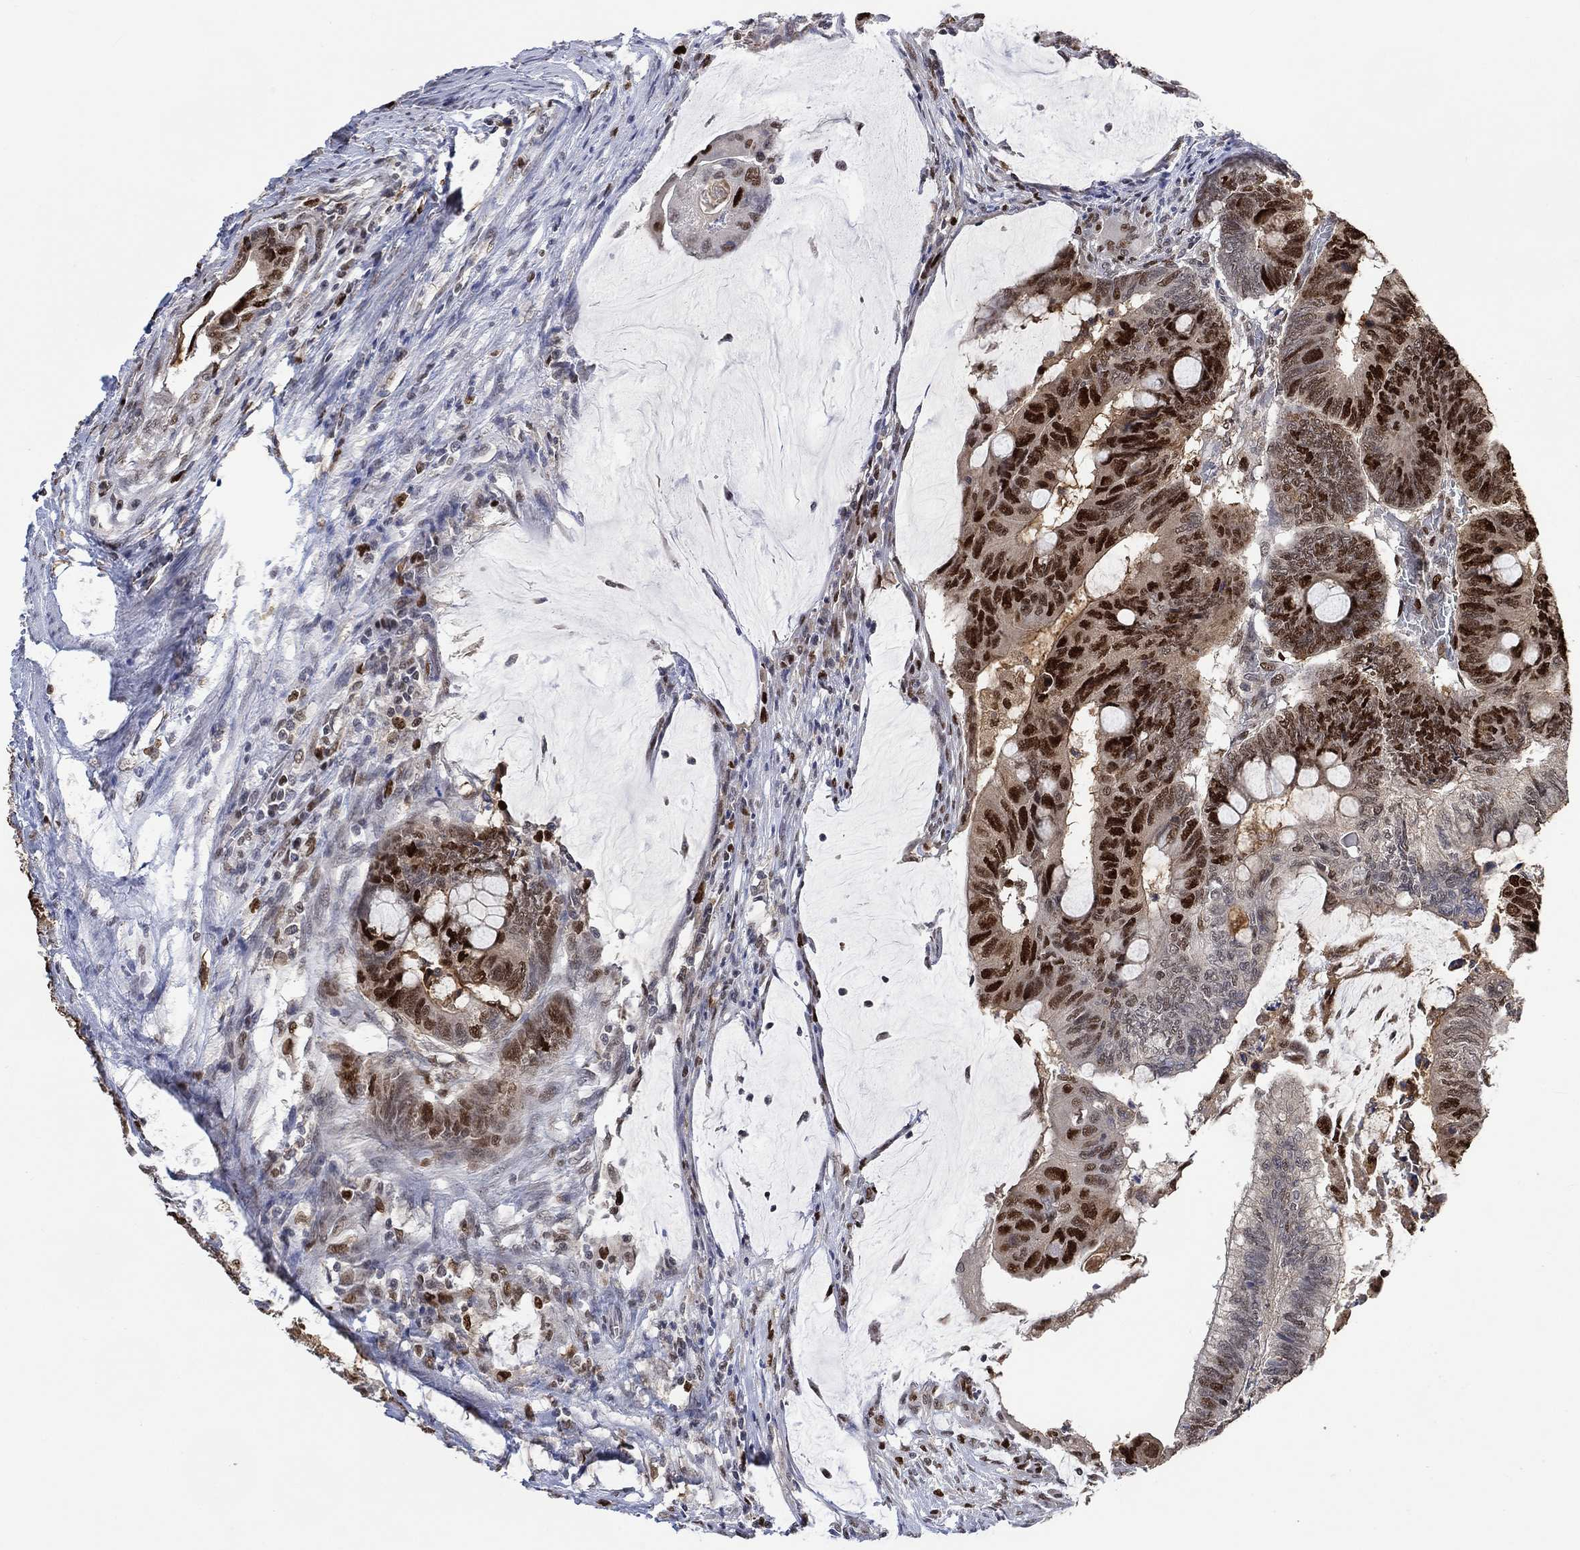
{"staining": {"intensity": "strong", "quantity": "25%-75%", "location": "nuclear"}, "tissue": "colorectal cancer", "cell_type": "Tumor cells", "image_type": "cancer", "snomed": [{"axis": "morphology", "description": "Normal tissue, NOS"}, {"axis": "morphology", "description": "Adenocarcinoma, NOS"}, {"axis": "topography", "description": "Rectum"}, {"axis": "topography", "description": "Peripheral nerve tissue"}], "caption": "Immunohistochemistry micrograph of human adenocarcinoma (colorectal) stained for a protein (brown), which demonstrates high levels of strong nuclear positivity in about 25%-75% of tumor cells.", "gene": "RAD54L2", "patient": {"sex": "male", "age": 92}}